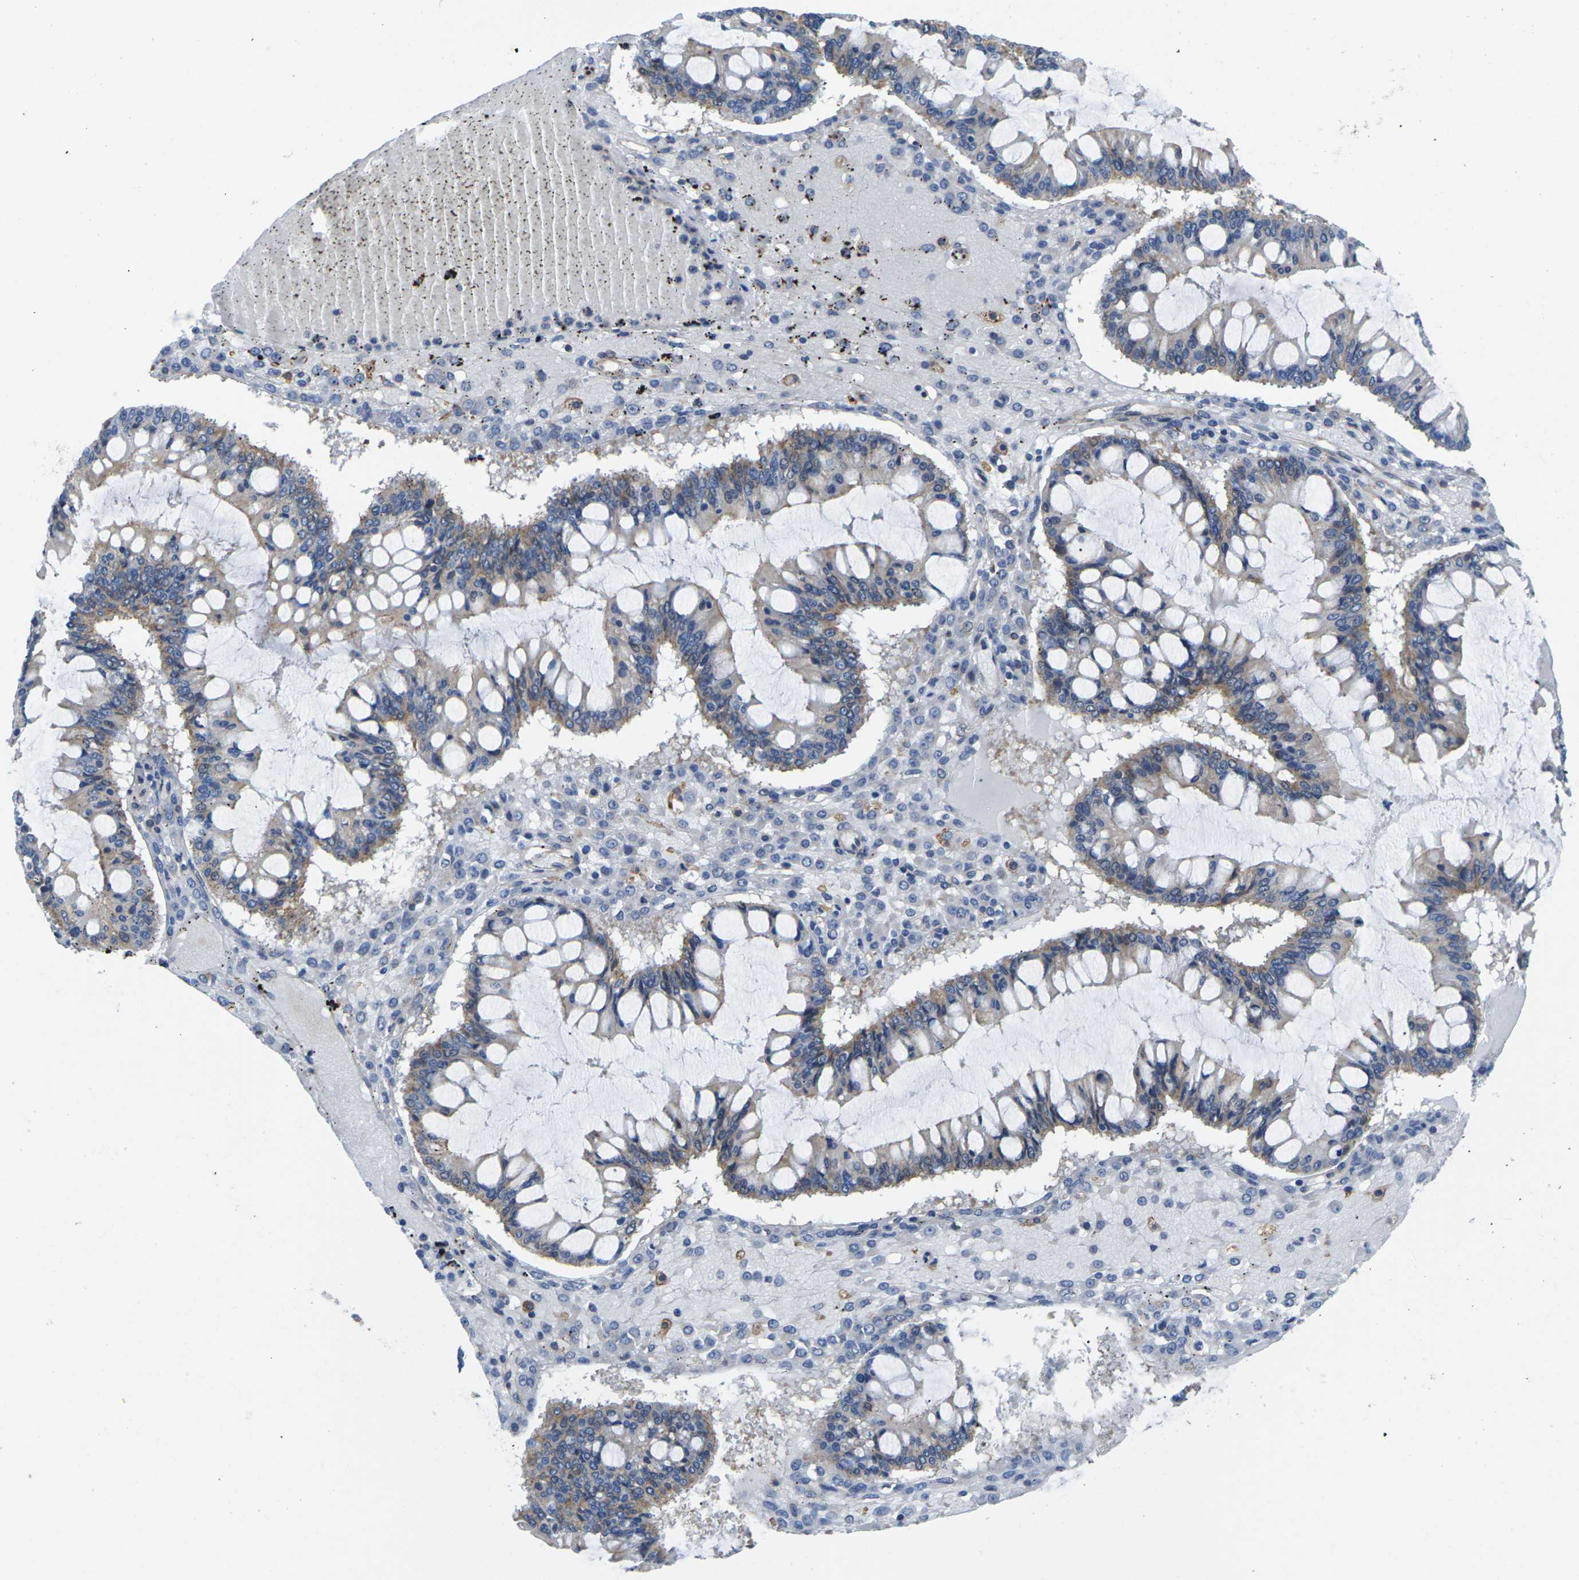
{"staining": {"intensity": "moderate", "quantity": ">75%", "location": "cytoplasmic/membranous"}, "tissue": "ovarian cancer", "cell_type": "Tumor cells", "image_type": "cancer", "snomed": [{"axis": "morphology", "description": "Cystadenocarcinoma, mucinous, NOS"}, {"axis": "topography", "description": "Ovary"}], "caption": "Immunohistochemistry (IHC) photomicrograph of neoplastic tissue: human ovarian cancer stained using immunohistochemistry reveals medium levels of moderate protein expression localized specifically in the cytoplasmic/membranous of tumor cells, appearing as a cytoplasmic/membranous brown color.", "gene": "SCNN1A", "patient": {"sex": "female", "age": 73}}